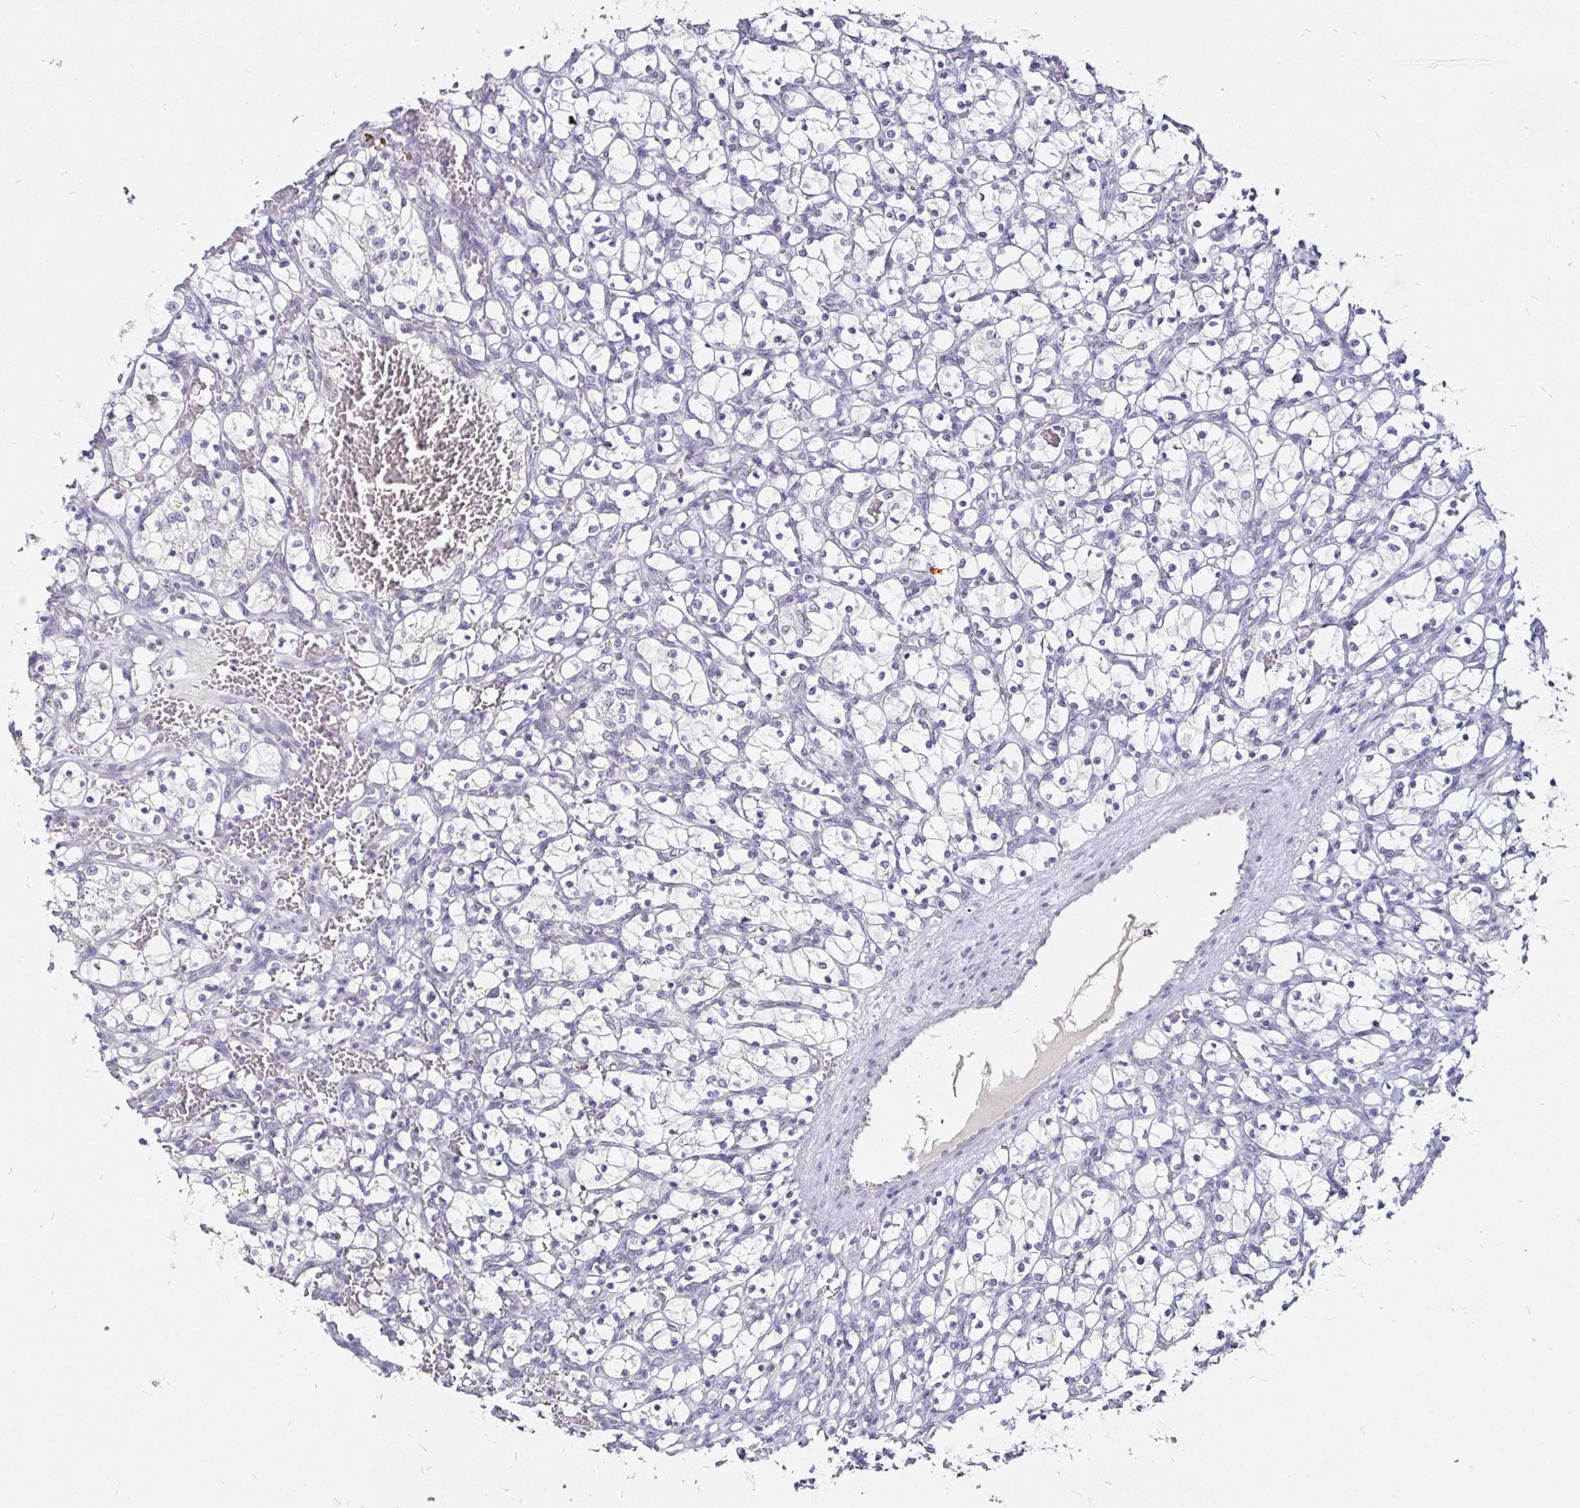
{"staining": {"intensity": "negative", "quantity": "none", "location": "none"}, "tissue": "renal cancer", "cell_type": "Tumor cells", "image_type": "cancer", "snomed": [{"axis": "morphology", "description": "Adenocarcinoma, NOS"}, {"axis": "topography", "description": "Kidney"}], "caption": "IHC of renal cancer (adenocarcinoma) displays no staining in tumor cells.", "gene": "FAIM2", "patient": {"sex": "female", "age": 69}}